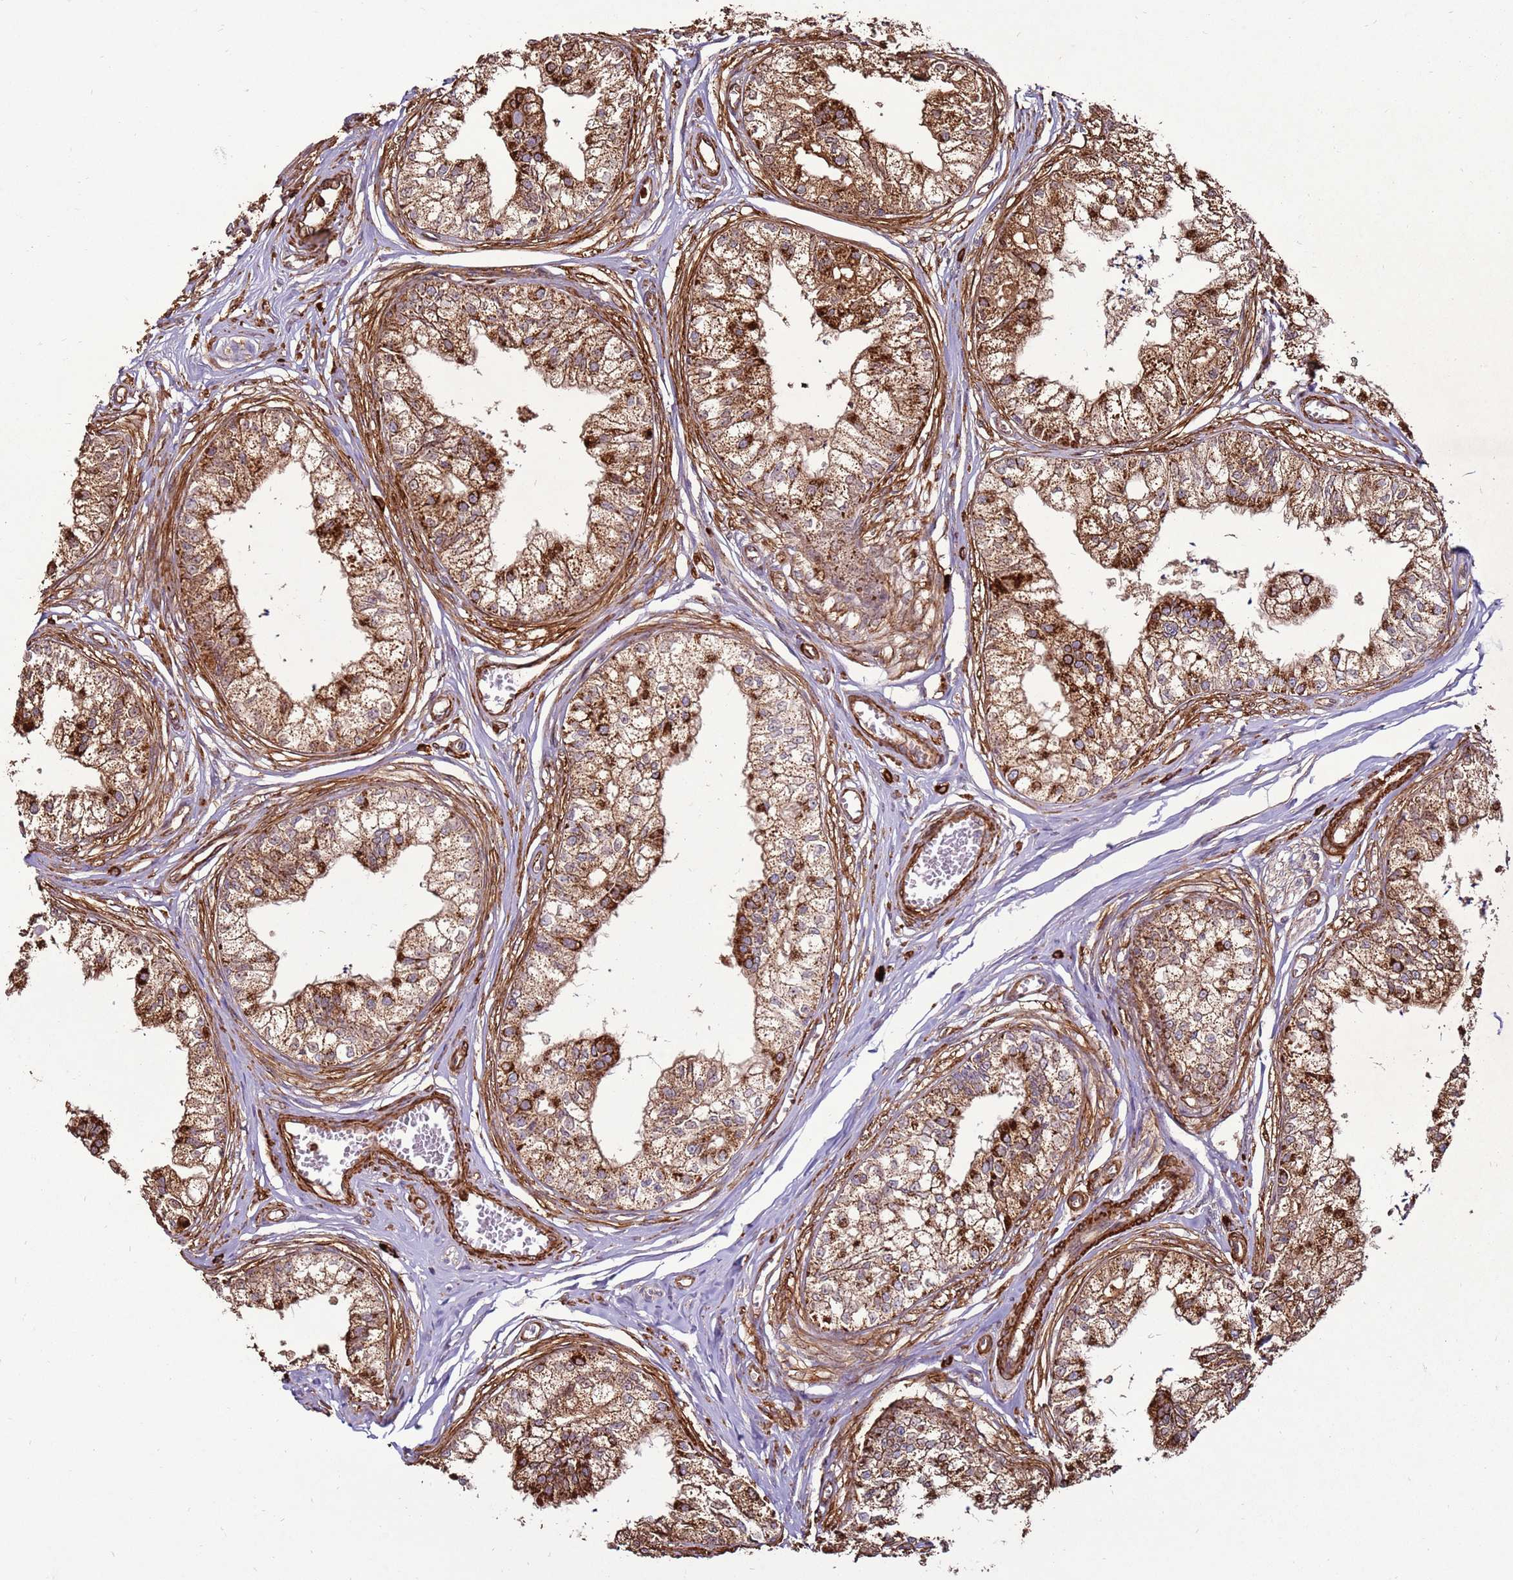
{"staining": {"intensity": "strong", "quantity": ">75%", "location": "cytoplasmic/membranous"}, "tissue": "epididymis", "cell_type": "Glandular cells", "image_type": "normal", "snomed": [{"axis": "morphology", "description": "Normal tissue, NOS"}, {"axis": "topography", "description": "Epididymis"}], "caption": "This histopathology image exhibits IHC staining of normal epididymis, with high strong cytoplasmic/membranous positivity in approximately >75% of glandular cells.", "gene": "DDX59", "patient": {"sex": "male", "age": 79}}